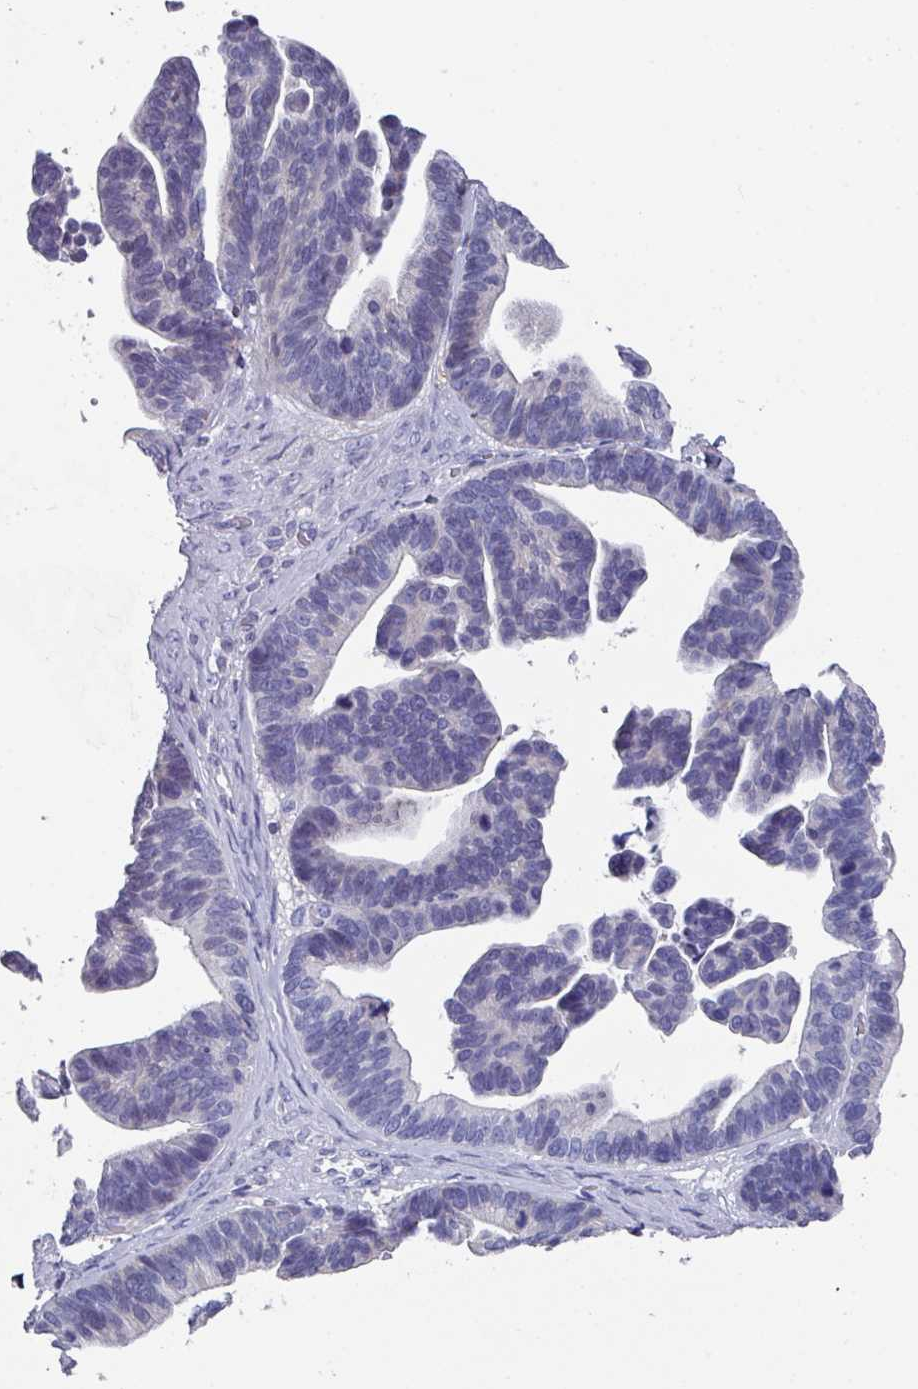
{"staining": {"intensity": "negative", "quantity": "none", "location": "none"}, "tissue": "ovarian cancer", "cell_type": "Tumor cells", "image_type": "cancer", "snomed": [{"axis": "morphology", "description": "Cystadenocarcinoma, serous, NOS"}, {"axis": "topography", "description": "Ovary"}], "caption": "Tumor cells show no significant protein expression in ovarian cancer.", "gene": "DEFB115", "patient": {"sex": "female", "age": 56}}